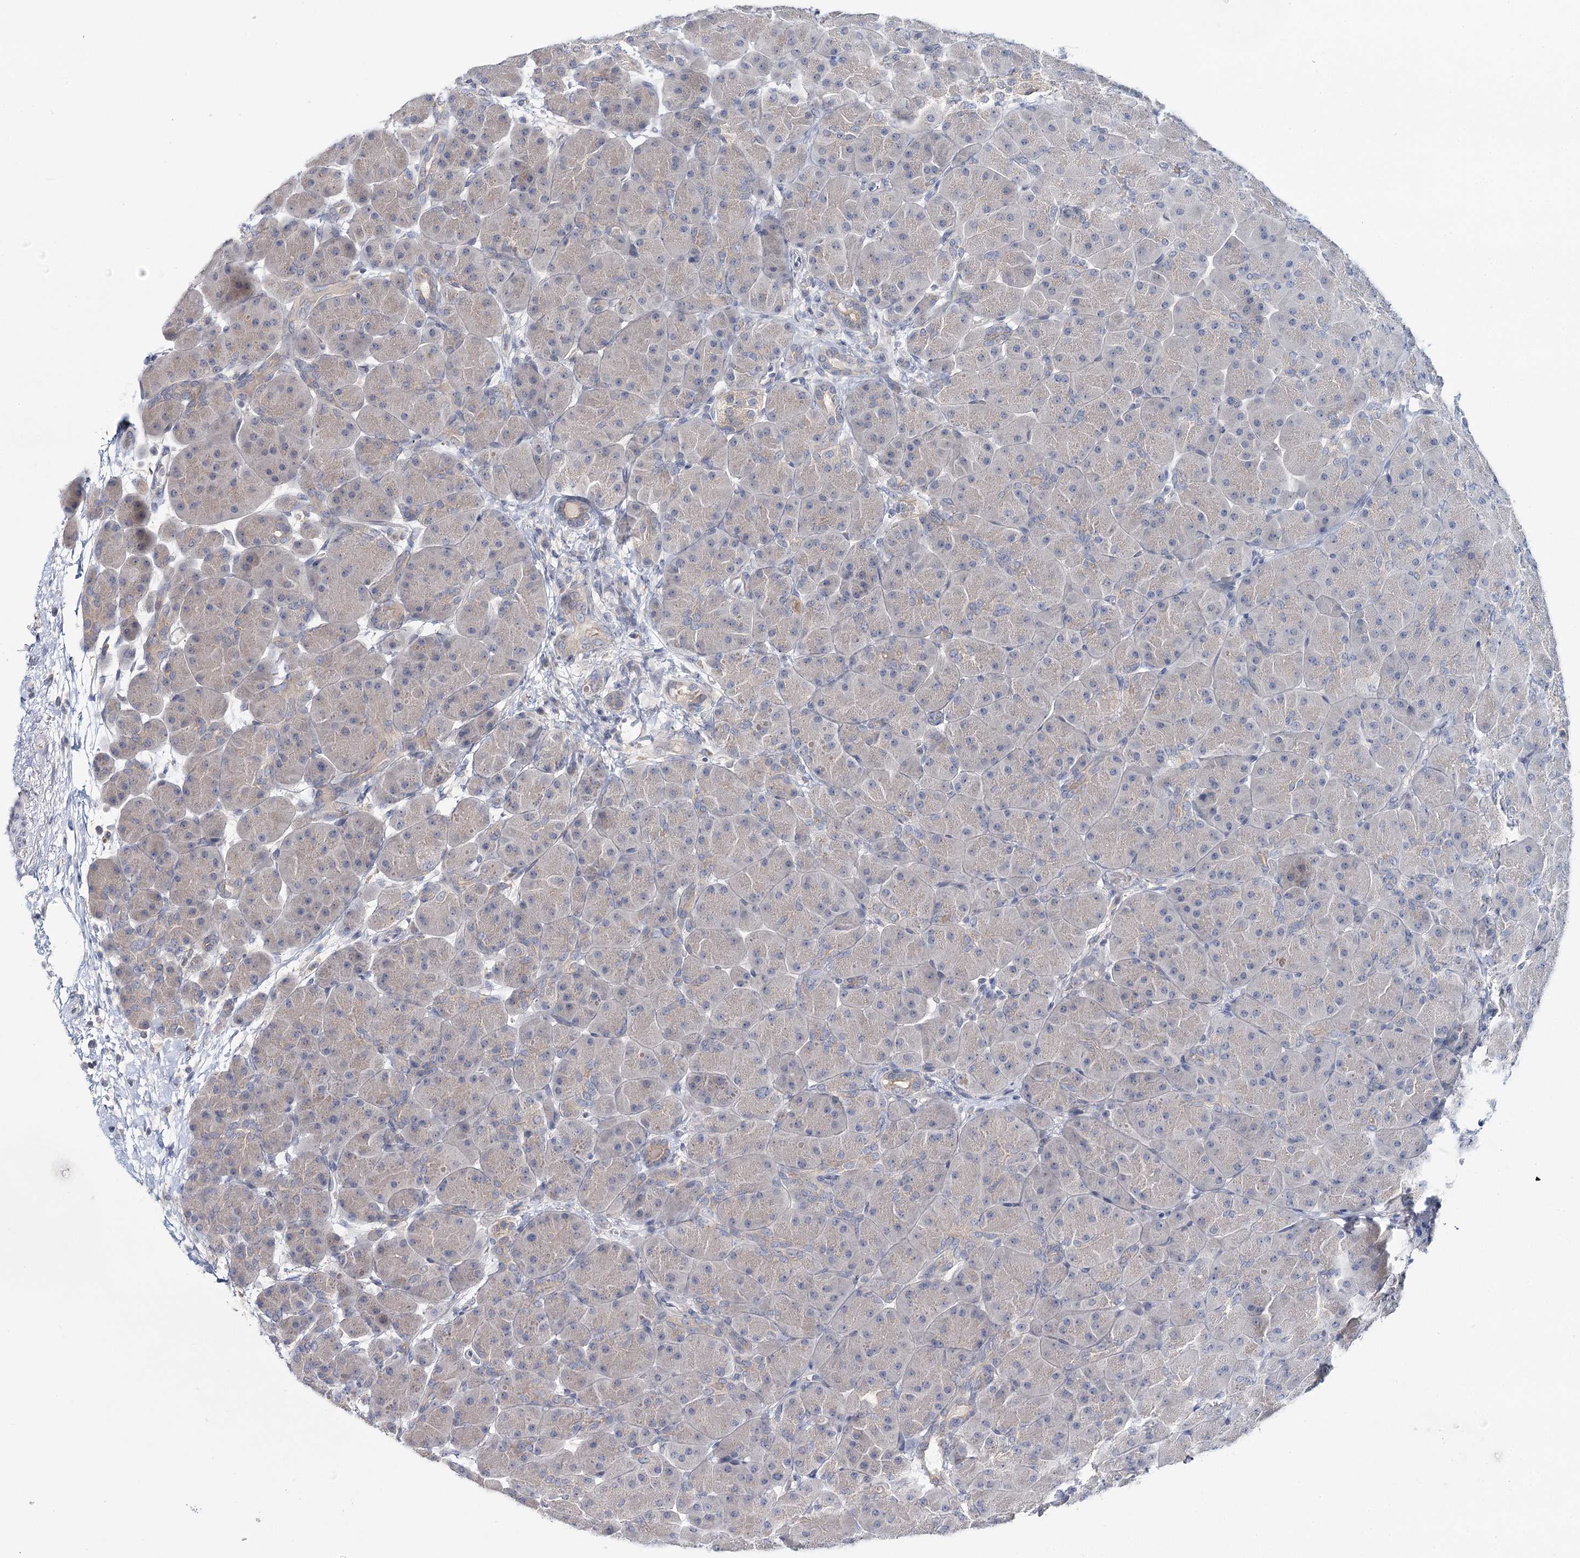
{"staining": {"intensity": "weak", "quantity": "<25%", "location": "cytoplasmic/membranous"}, "tissue": "pancreas", "cell_type": "Exocrine glandular cells", "image_type": "normal", "snomed": [{"axis": "morphology", "description": "Normal tissue, NOS"}, {"axis": "topography", "description": "Pancreas"}], "caption": "Exocrine glandular cells show no significant staining in benign pancreas. (DAB (3,3'-diaminobenzidine) immunohistochemistry, high magnification).", "gene": "DAPK1", "patient": {"sex": "male", "age": 66}}